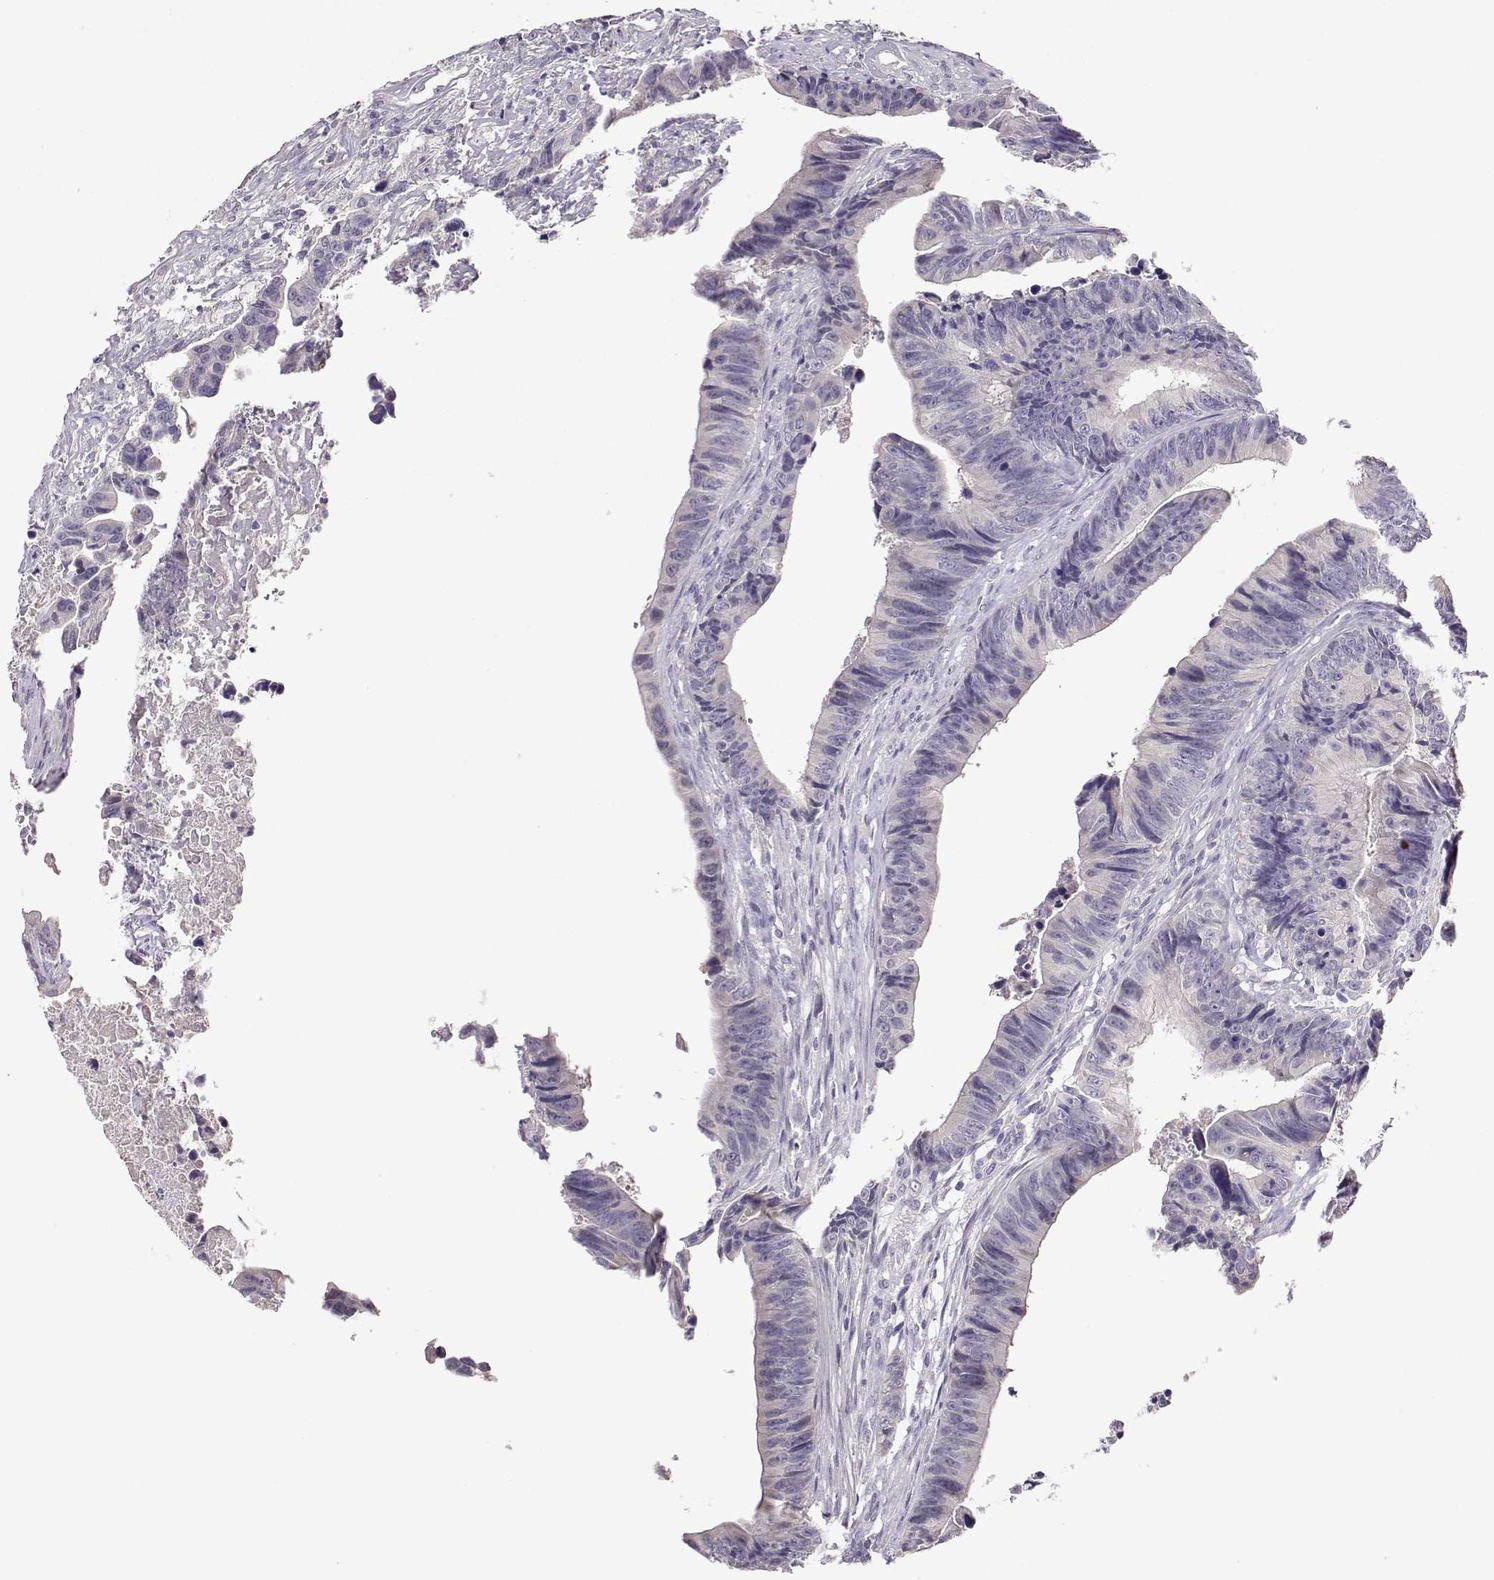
{"staining": {"intensity": "negative", "quantity": "none", "location": "none"}, "tissue": "colorectal cancer", "cell_type": "Tumor cells", "image_type": "cancer", "snomed": [{"axis": "morphology", "description": "Adenocarcinoma, NOS"}, {"axis": "topography", "description": "Colon"}], "caption": "DAB immunohistochemical staining of adenocarcinoma (colorectal) demonstrates no significant expression in tumor cells.", "gene": "TACR1", "patient": {"sex": "female", "age": 87}}